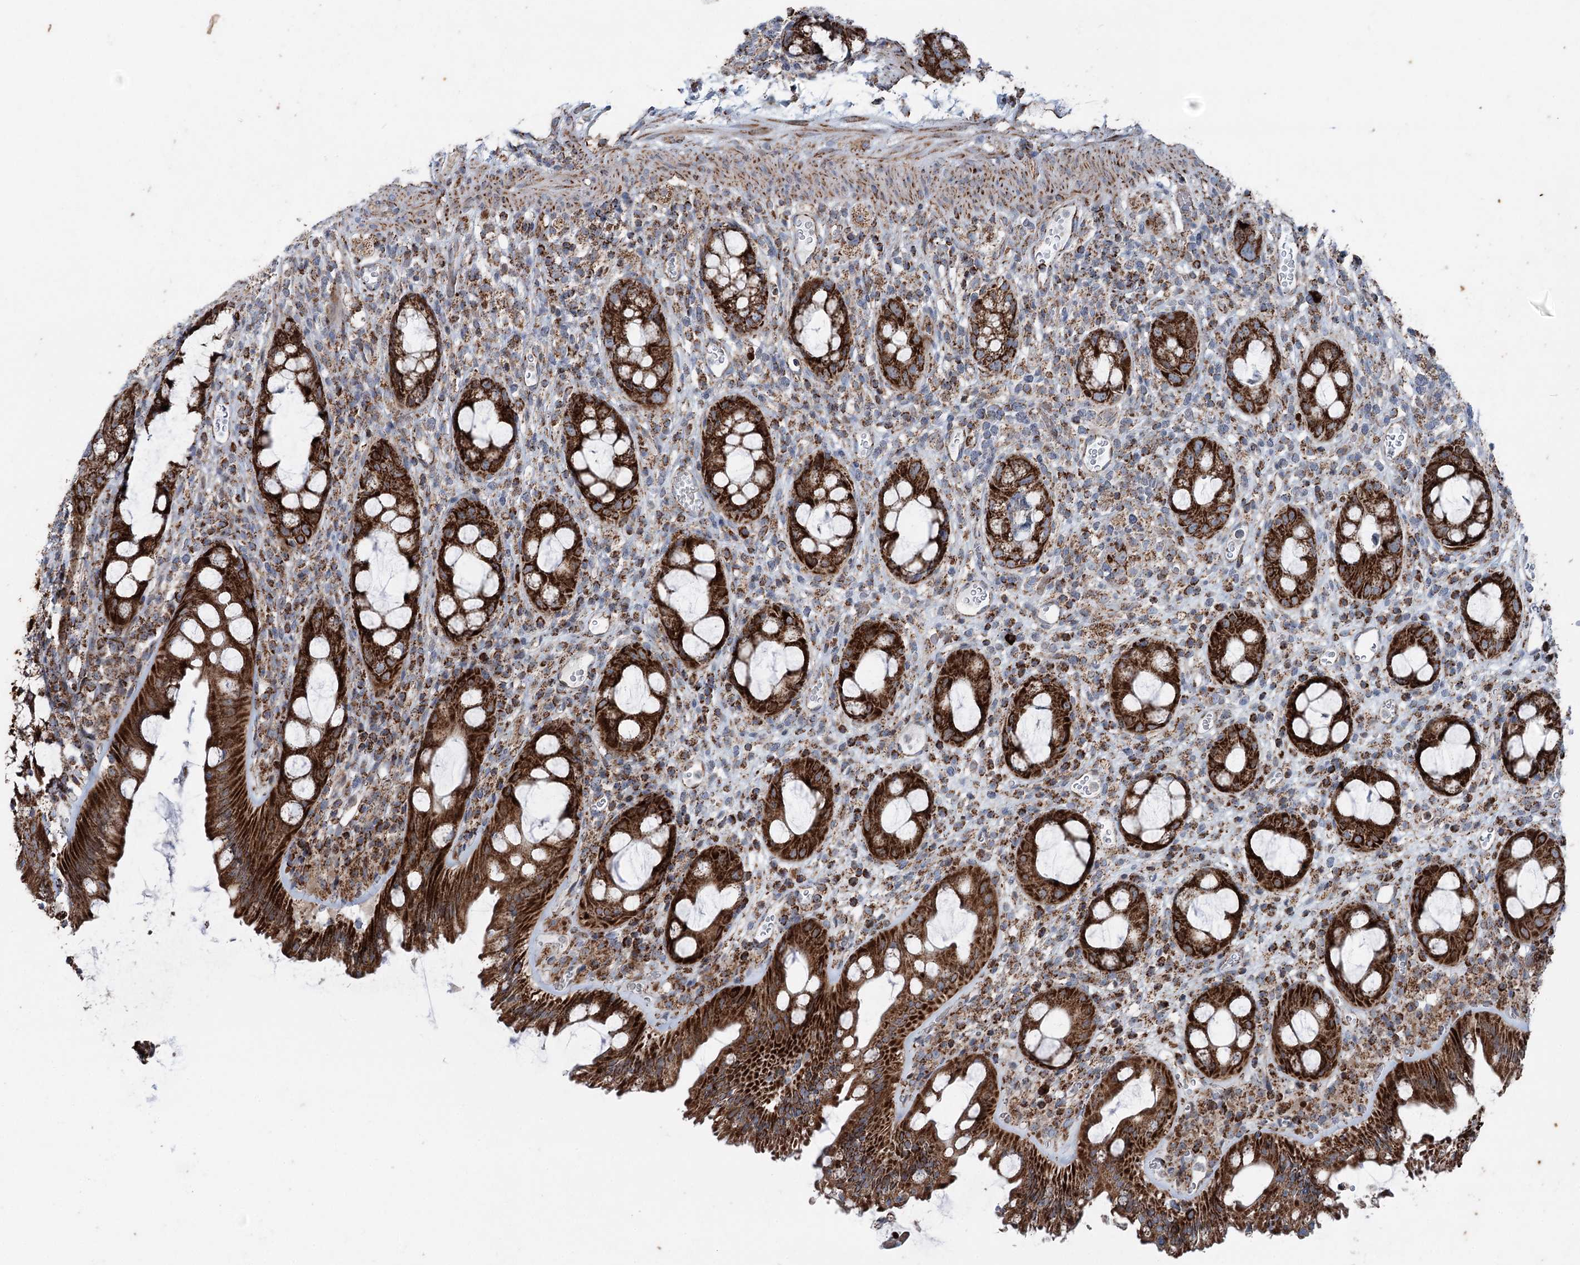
{"staining": {"intensity": "strong", "quantity": ">75%", "location": "cytoplasmic/membranous"}, "tissue": "rectum", "cell_type": "Glandular cells", "image_type": "normal", "snomed": [{"axis": "morphology", "description": "Normal tissue, NOS"}, {"axis": "topography", "description": "Rectum"}], "caption": "Immunohistochemistry photomicrograph of benign rectum: human rectum stained using immunohistochemistry (IHC) shows high levels of strong protein expression localized specifically in the cytoplasmic/membranous of glandular cells, appearing as a cytoplasmic/membranous brown color.", "gene": "UCN3", "patient": {"sex": "female", "age": 57}}